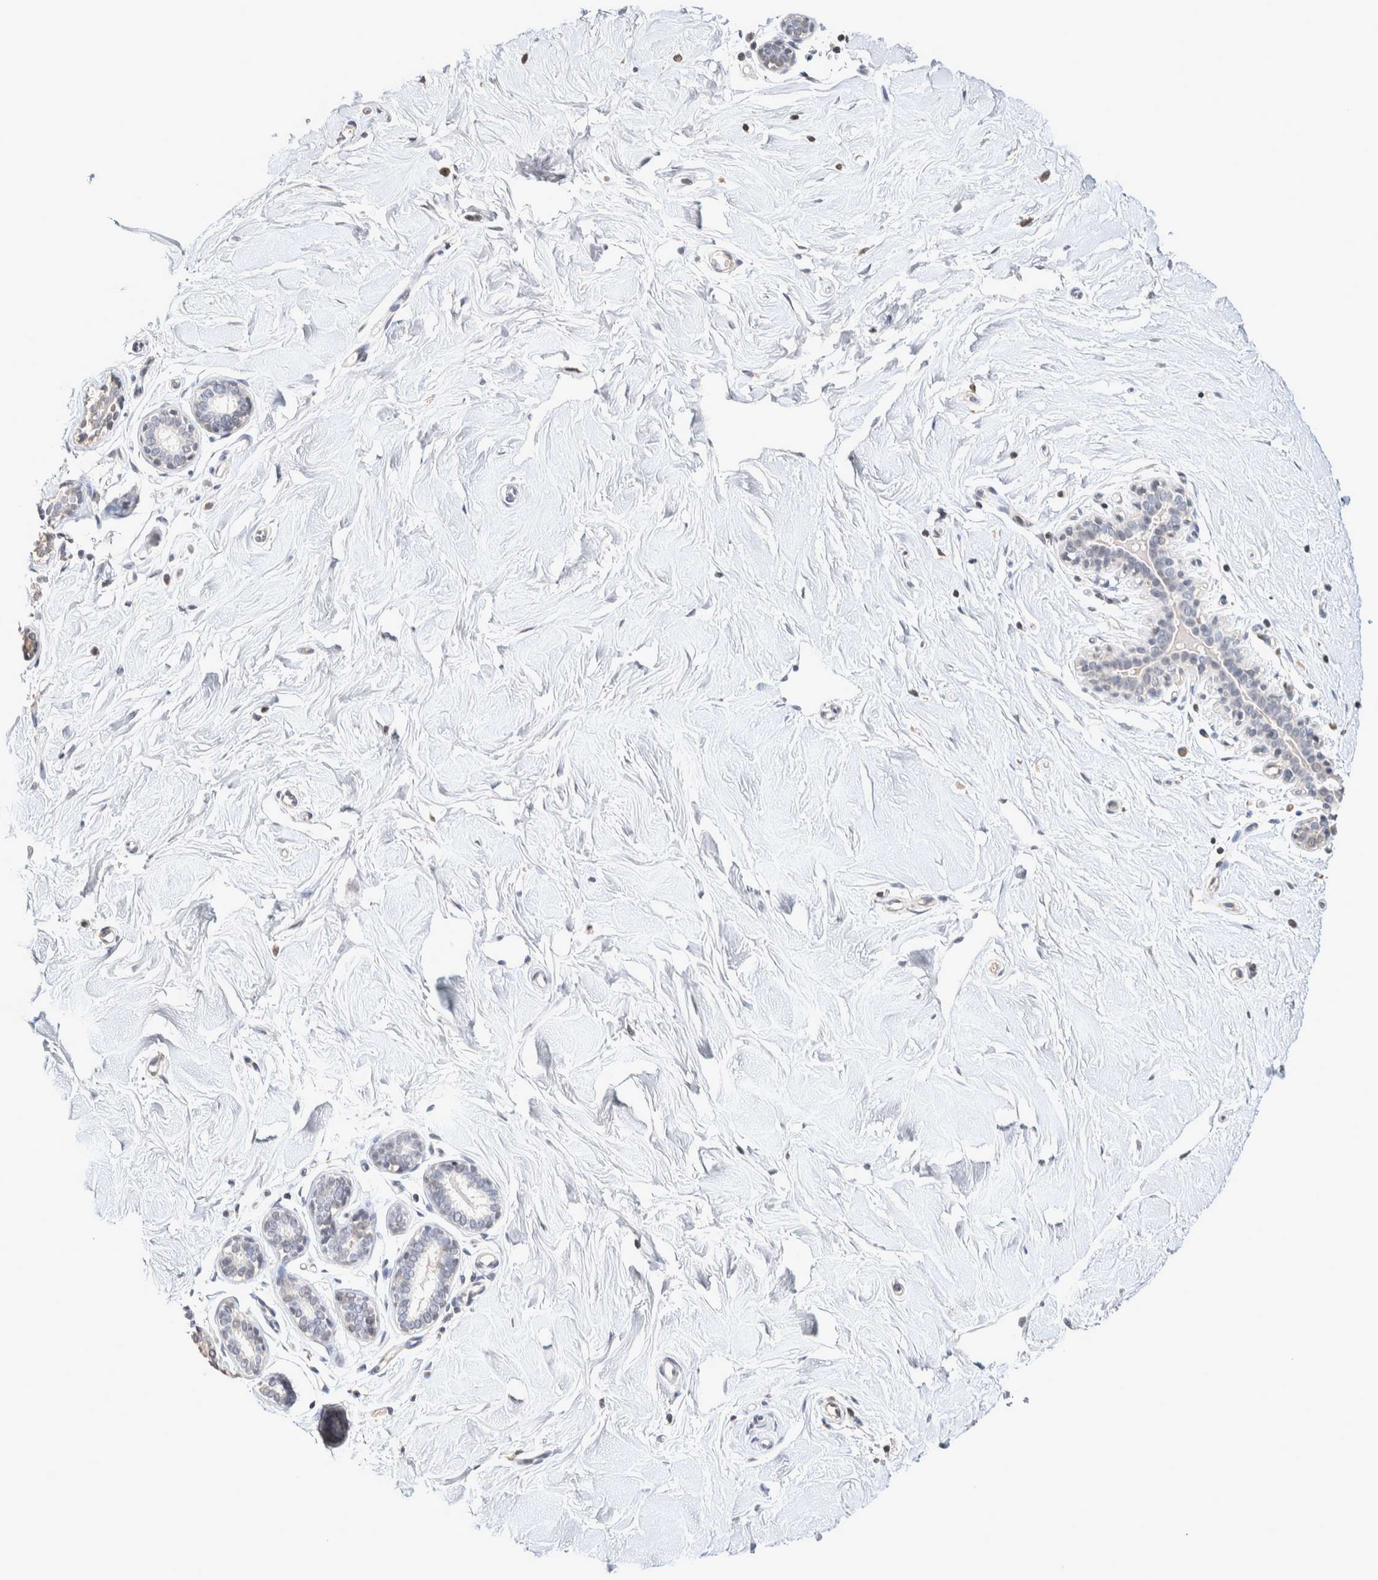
{"staining": {"intensity": "negative", "quantity": "none", "location": "none"}, "tissue": "breast", "cell_type": "Adipocytes", "image_type": "normal", "snomed": [{"axis": "morphology", "description": "Normal tissue, NOS"}, {"axis": "topography", "description": "Breast"}], "caption": "Histopathology image shows no significant protein expression in adipocytes of unremarkable breast.", "gene": "CRAT", "patient": {"sex": "female", "age": 23}}